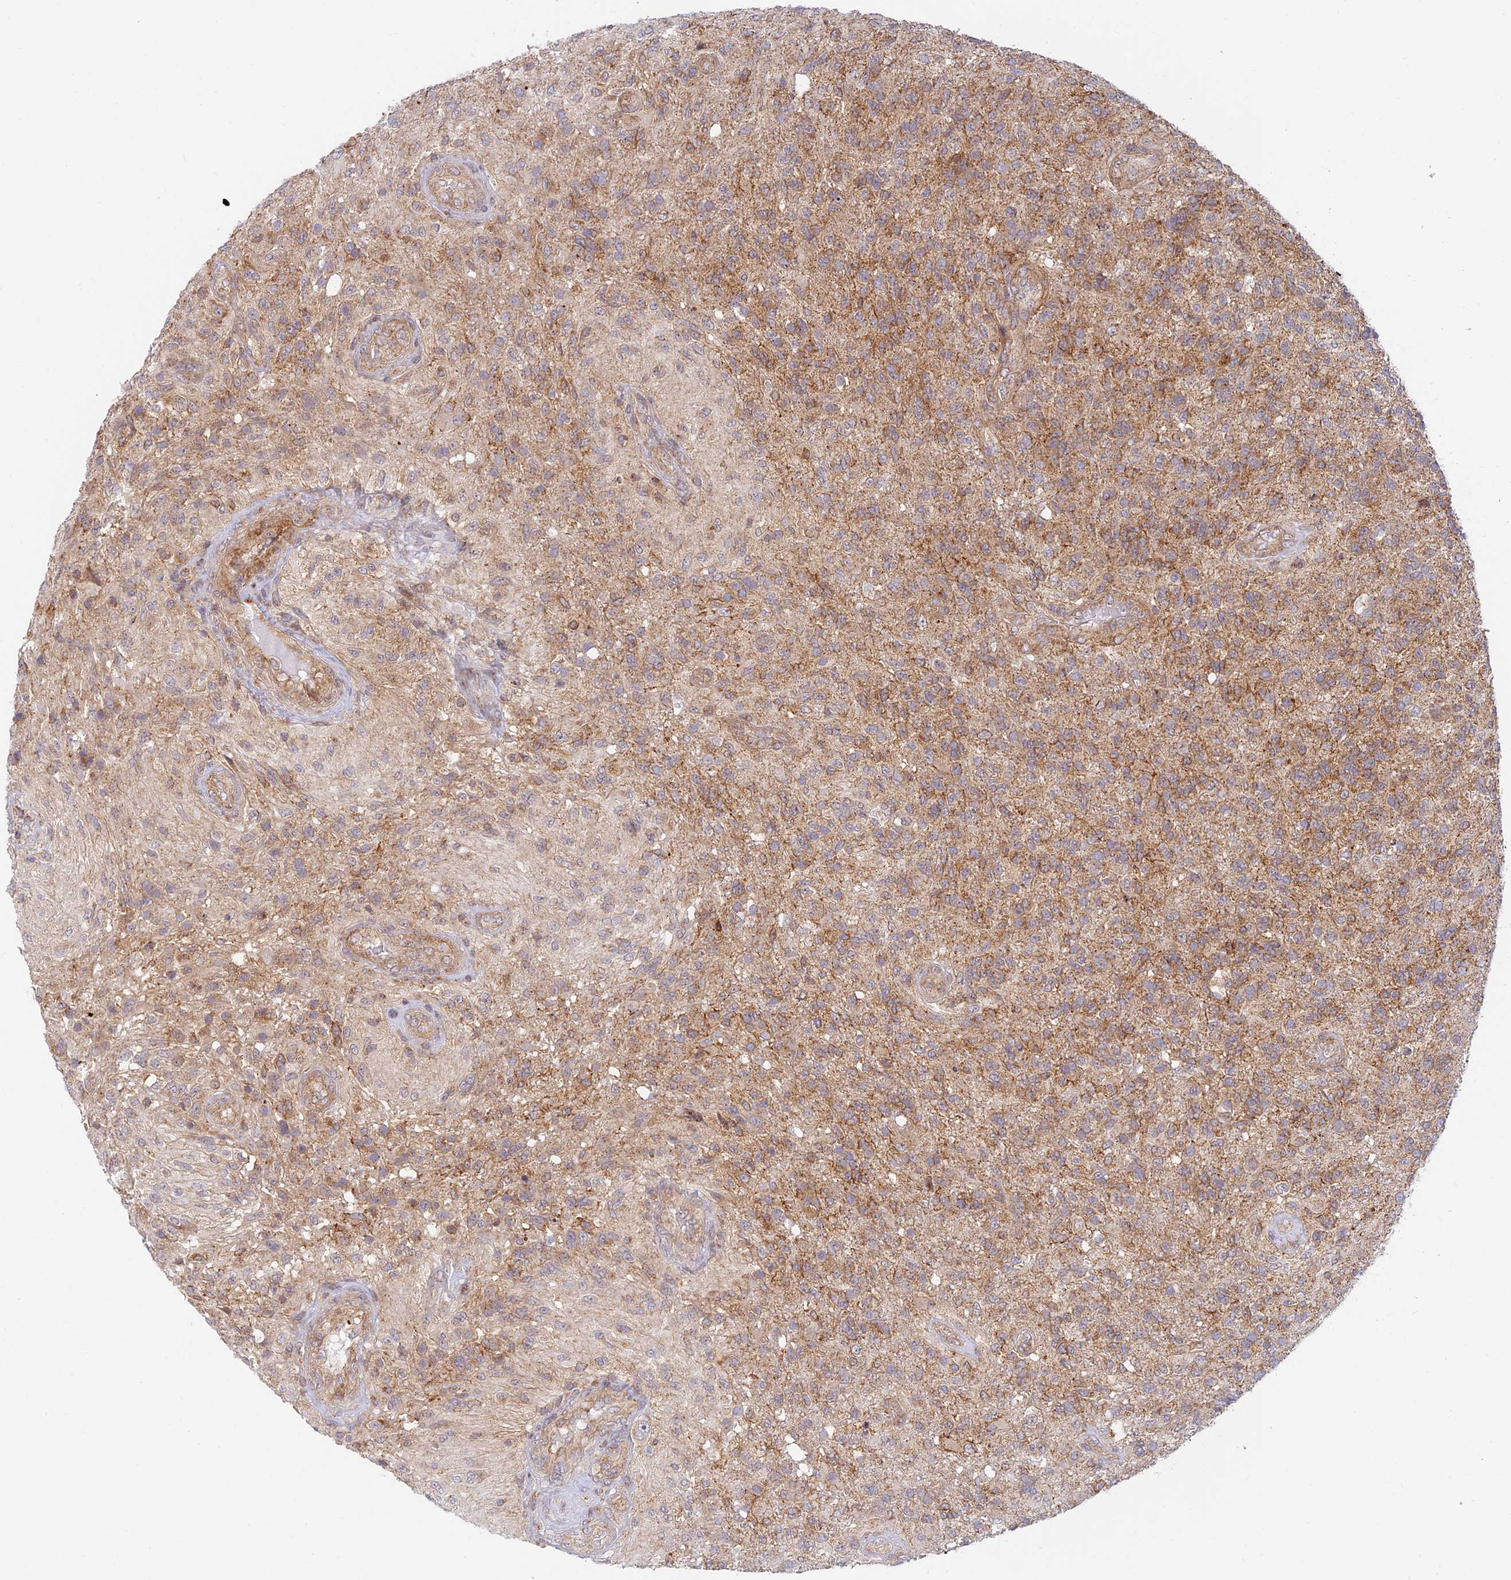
{"staining": {"intensity": "moderate", "quantity": ">75%", "location": "cytoplasmic/membranous"}, "tissue": "glioma", "cell_type": "Tumor cells", "image_type": "cancer", "snomed": [{"axis": "morphology", "description": "Glioma, malignant, High grade"}, {"axis": "topography", "description": "Brain"}], "caption": "Glioma stained for a protein (brown) displays moderate cytoplasmic/membranous positive expression in about >75% of tumor cells.", "gene": "HOOK2", "patient": {"sex": "male", "age": 56}}